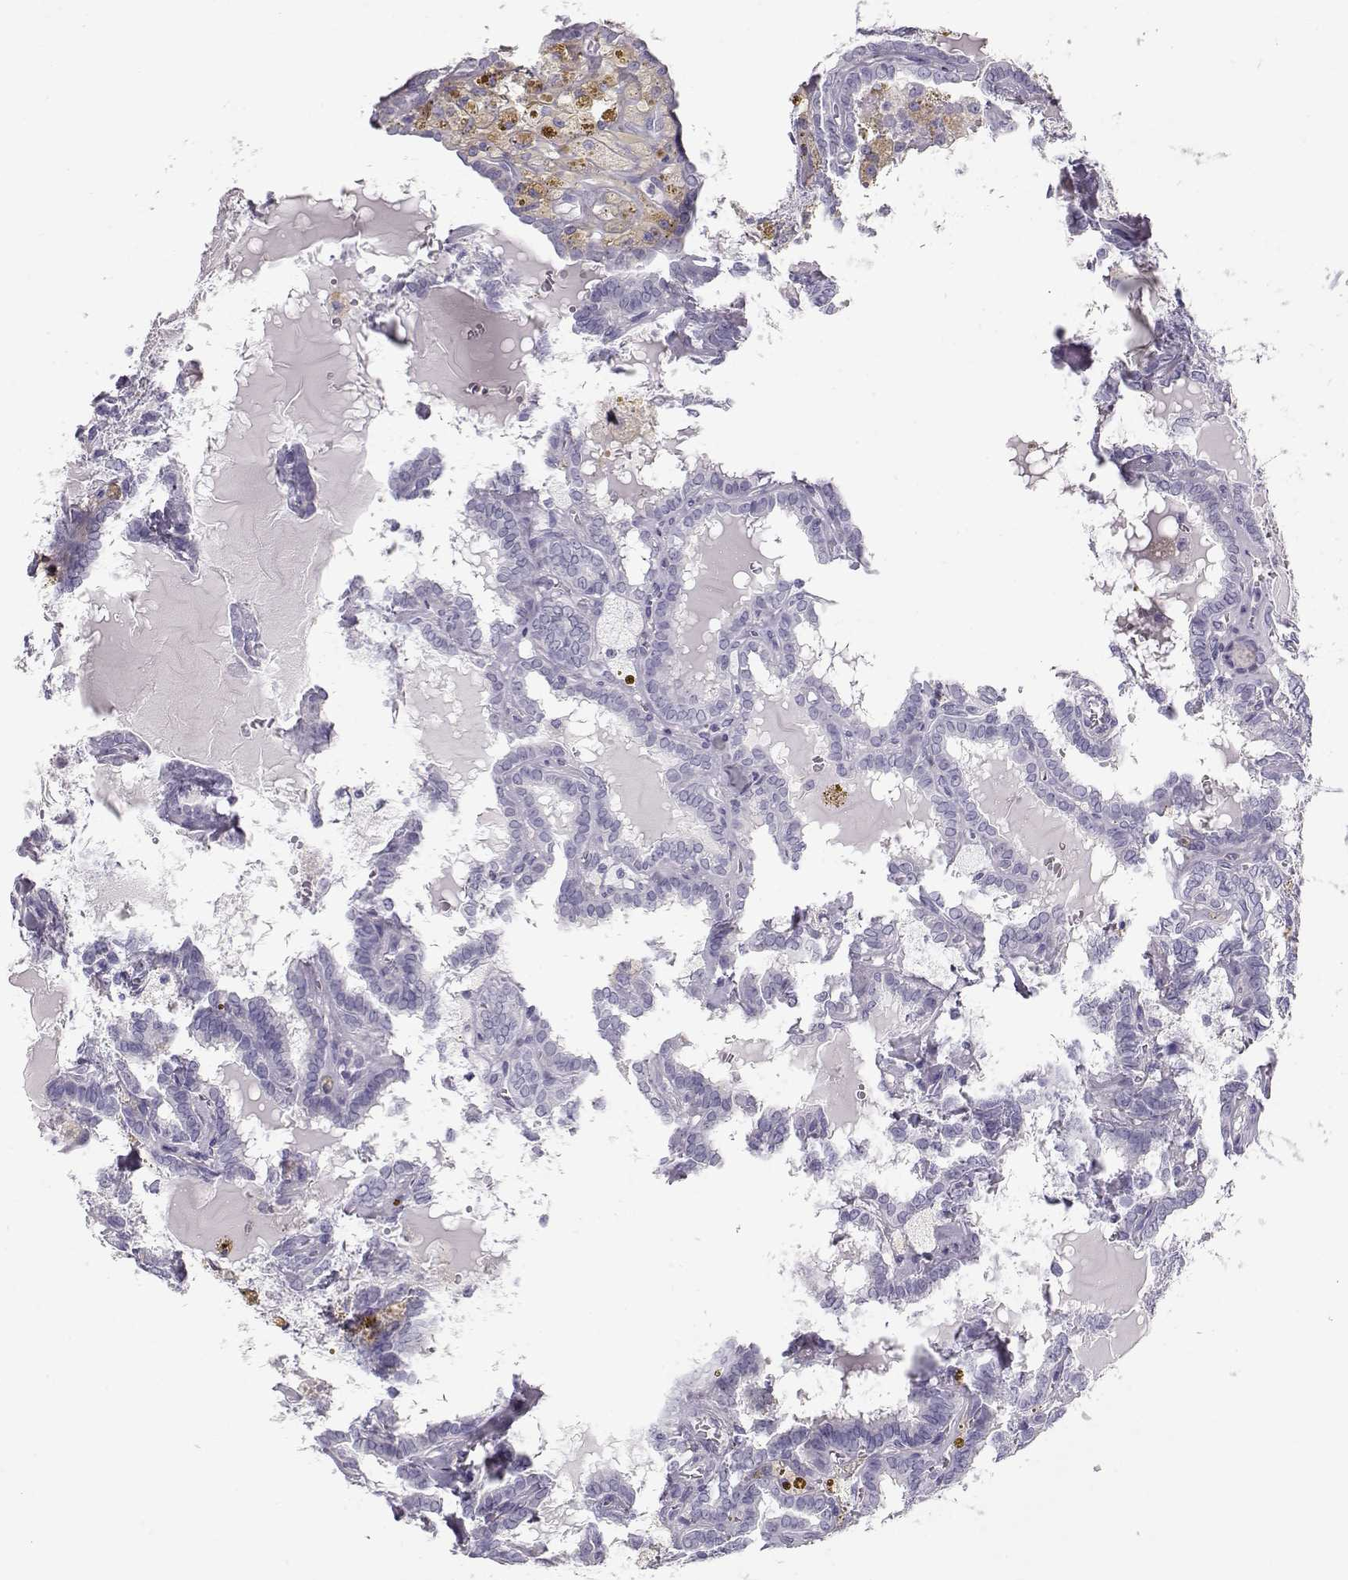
{"staining": {"intensity": "negative", "quantity": "none", "location": "none"}, "tissue": "thyroid cancer", "cell_type": "Tumor cells", "image_type": "cancer", "snomed": [{"axis": "morphology", "description": "Papillary adenocarcinoma, NOS"}, {"axis": "topography", "description": "Thyroid gland"}], "caption": "Immunohistochemistry (IHC) of human thyroid papillary adenocarcinoma reveals no expression in tumor cells.", "gene": "SLITRK3", "patient": {"sex": "female", "age": 39}}